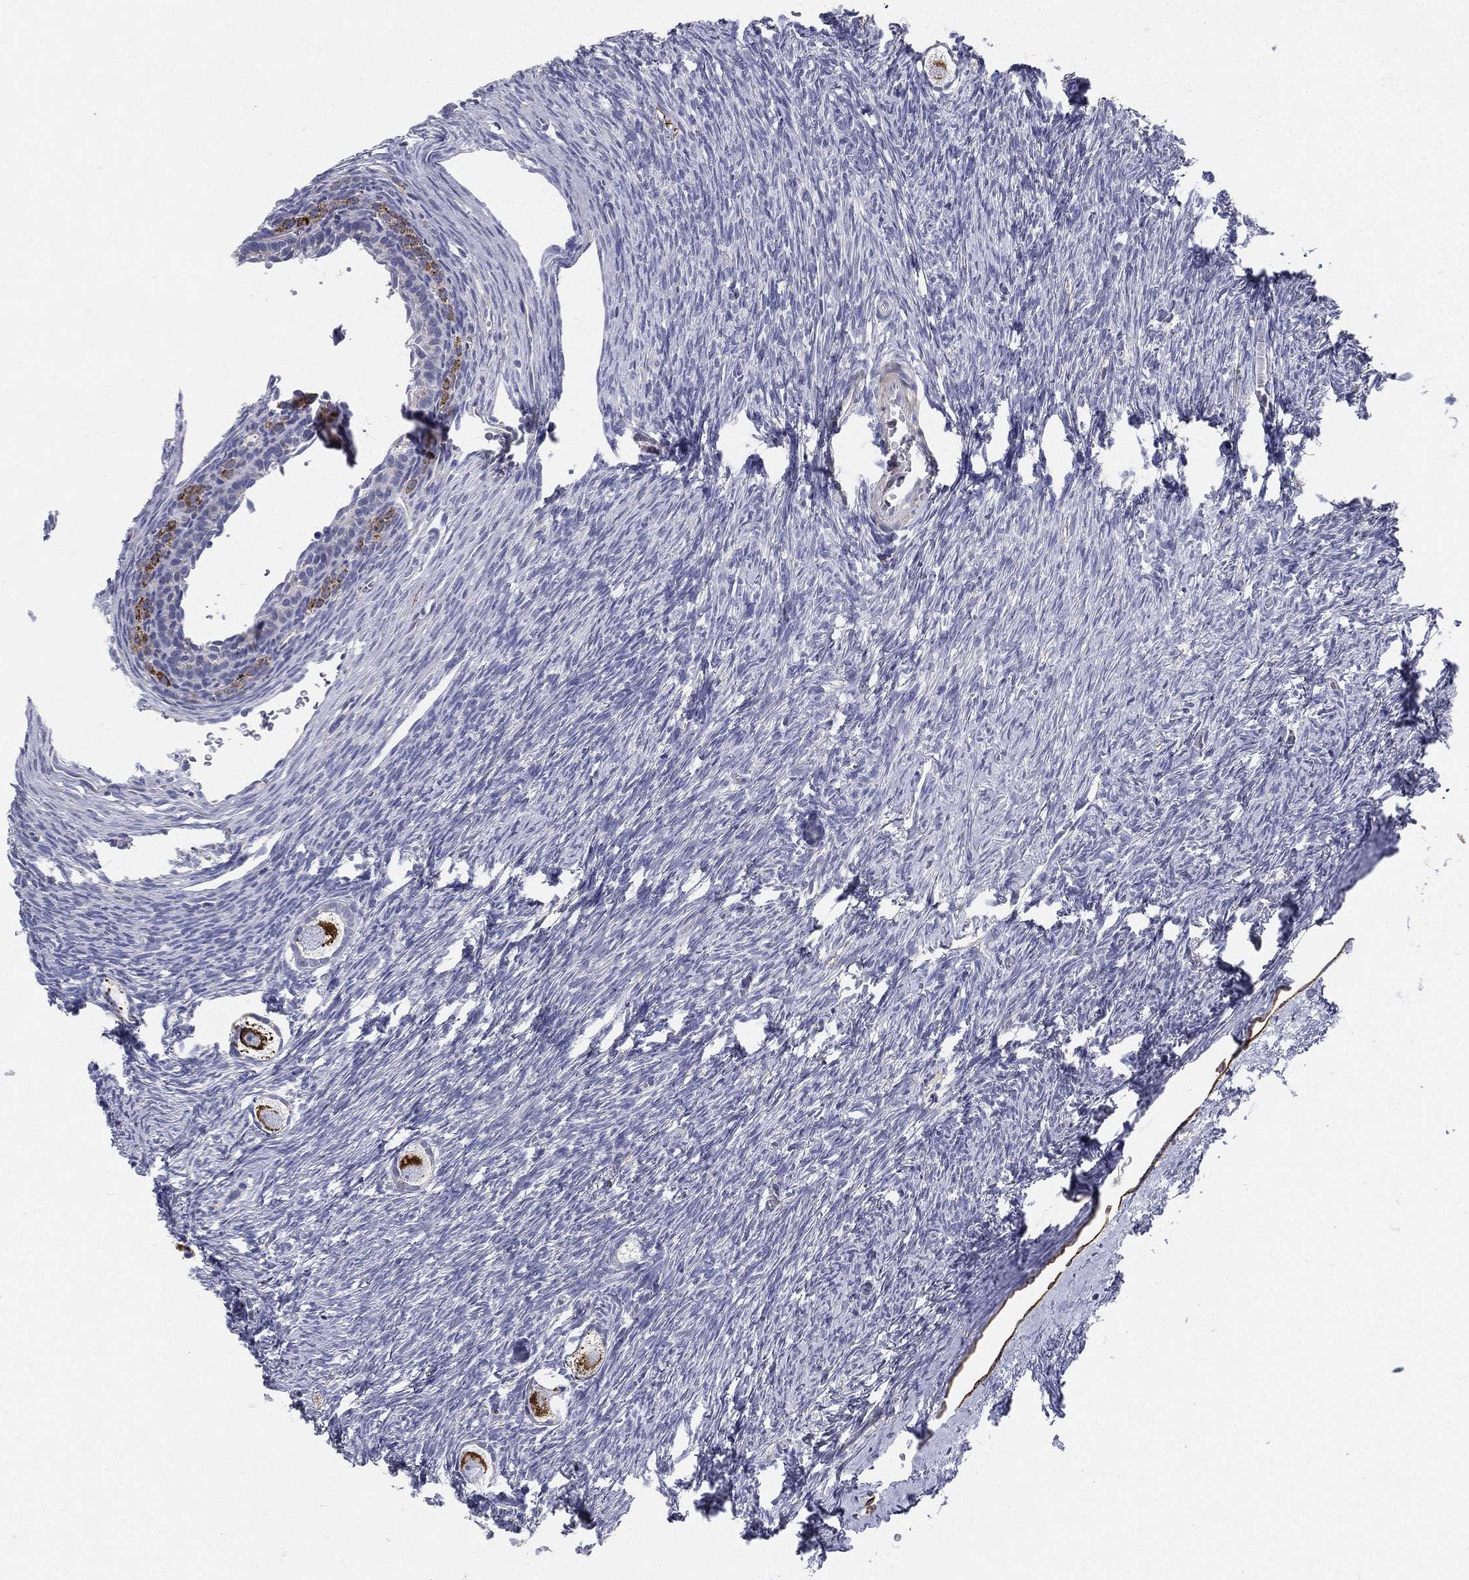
{"staining": {"intensity": "strong", "quantity": ">75%", "location": "cytoplasmic/membranous"}, "tissue": "ovary", "cell_type": "Follicle cells", "image_type": "normal", "snomed": [{"axis": "morphology", "description": "Normal tissue, NOS"}, {"axis": "topography", "description": "Ovary"}], "caption": "Immunohistochemical staining of normal human ovary reveals high levels of strong cytoplasmic/membranous positivity in about >75% of follicle cells. (DAB (3,3'-diaminobenzidine) = brown stain, brightfield microscopy at high magnification).", "gene": "PWWP3A", "patient": {"sex": "female", "age": 27}}